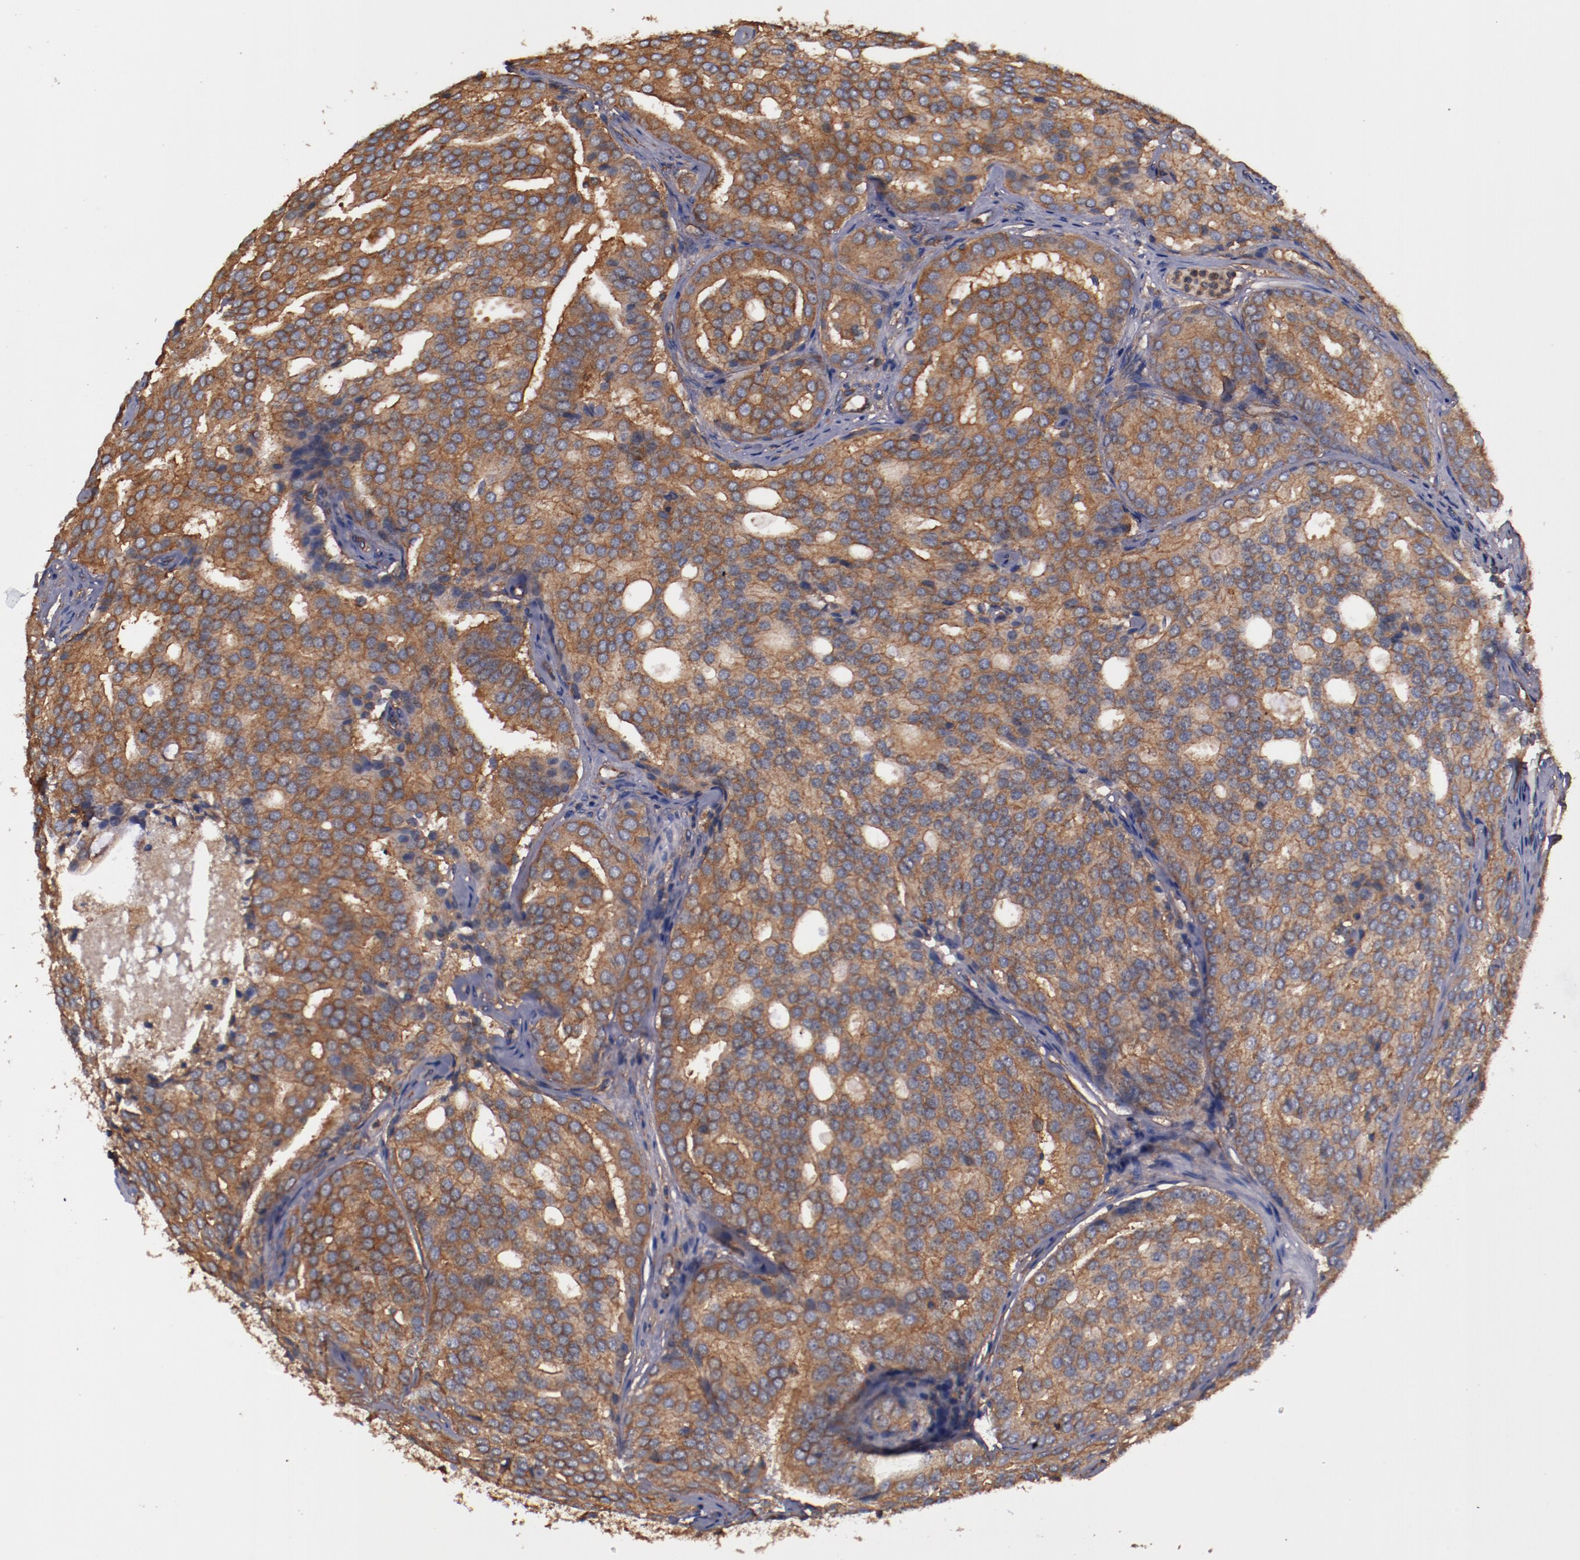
{"staining": {"intensity": "strong", "quantity": ">75%", "location": "cytoplasmic/membranous"}, "tissue": "prostate cancer", "cell_type": "Tumor cells", "image_type": "cancer", "snomed": [{"axis": "morphology", "description": "Adenocarcinoma, High grade"}, {"axis": "topography", "description": "Prostate"}], "caption": "High-power microscopy captured an immunohistochemistry histopathology image of prostate cancer, revealing strong cytoplasmic/membranous staining in about >75% of tumor cells.", "gene": "TMOD3", "patient": {"sex": "male", "age": 64}}